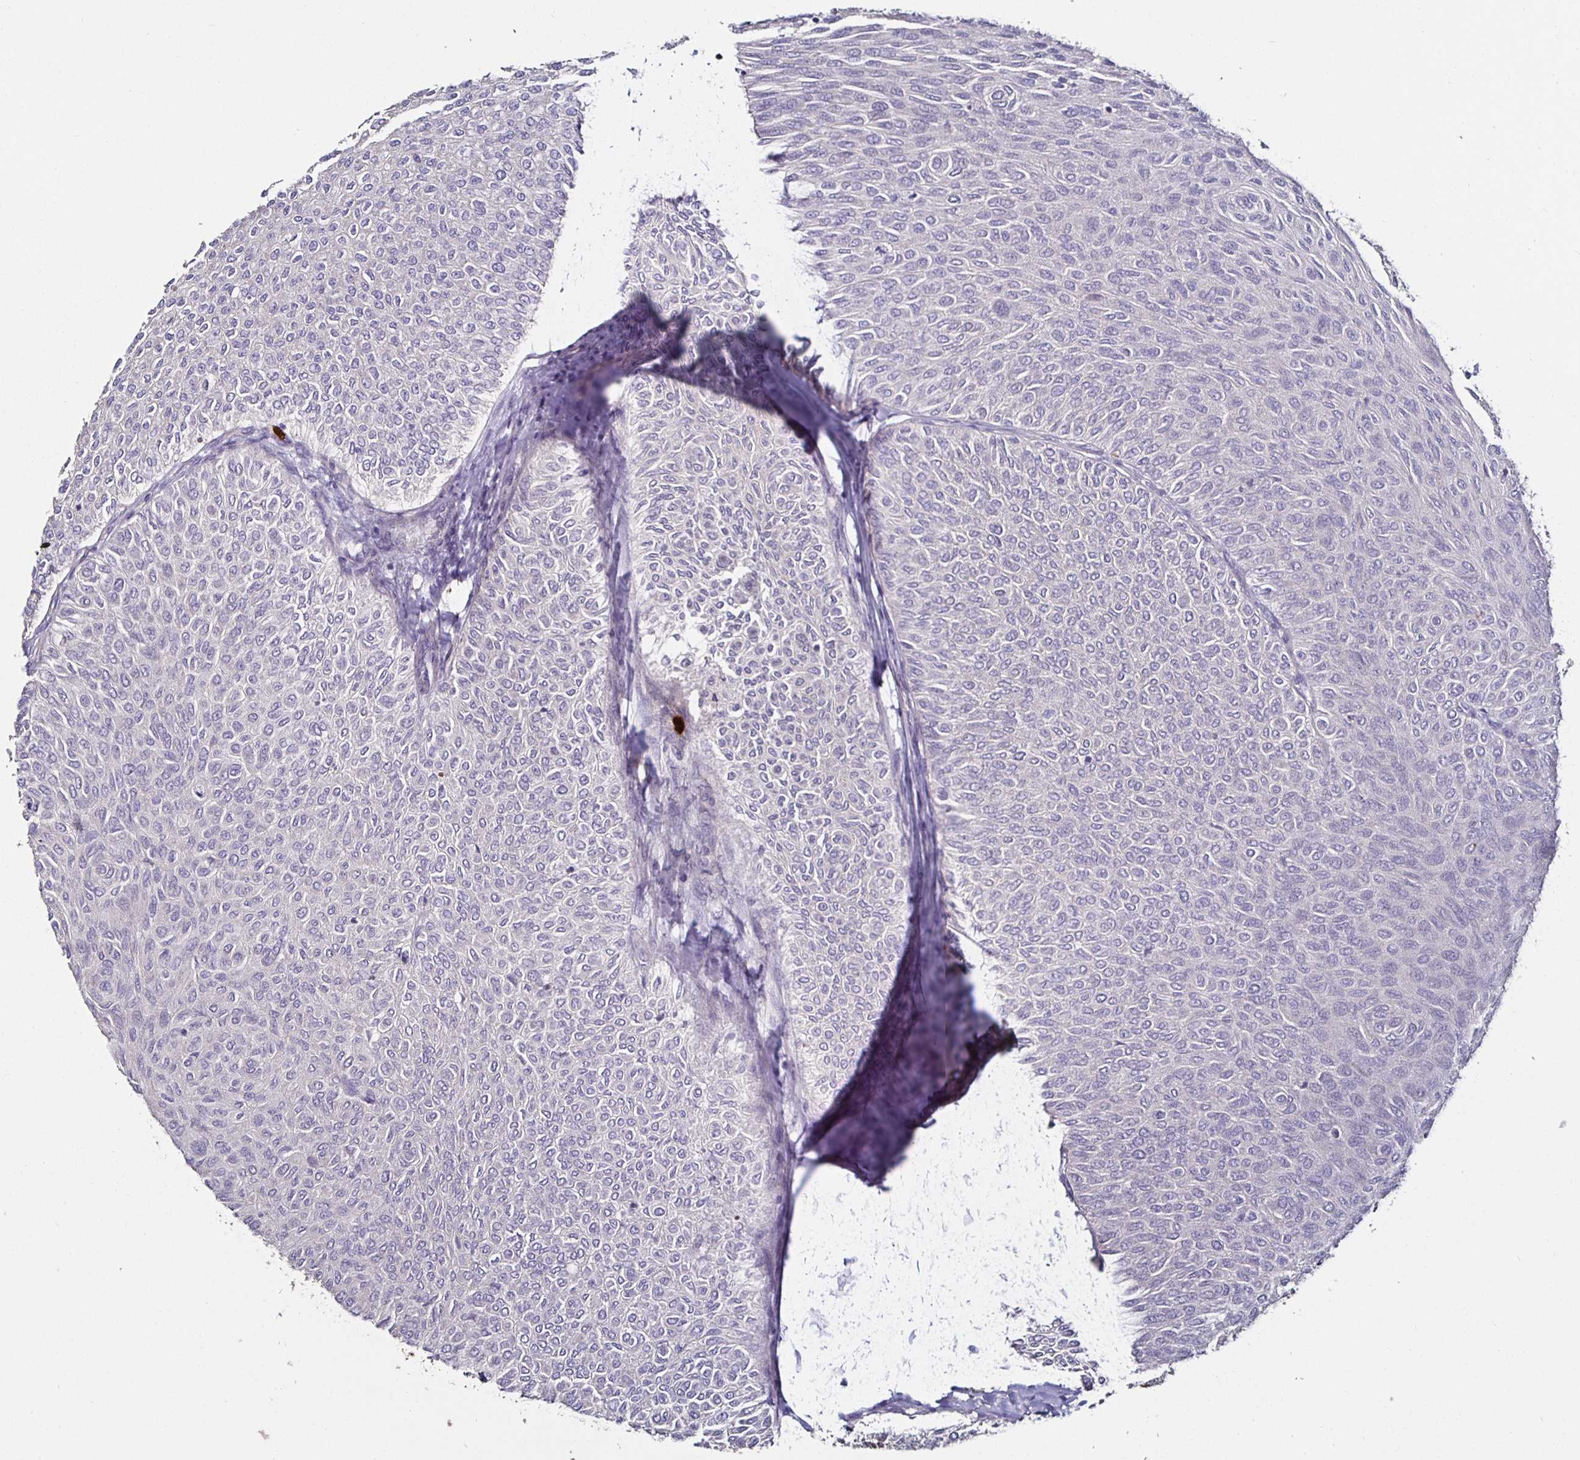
{"staining": {"intensity": "negative", "quantity": "none", "location": "none"}, "tissue": "urothelial cancer", "cell_type": "Tumor cells", "image_type": "cancer", "snomed": [{"axis": "morphology", "description": "Urothelial carcinoma, Low grade"}, {"axis": "topography", "description": "Urinary bladder"}], "caption": "There is no significant staining in tumor cells of urothelial cancer.", "gene": "TLR4", "patient": {"sex": "male", "age": 78}}